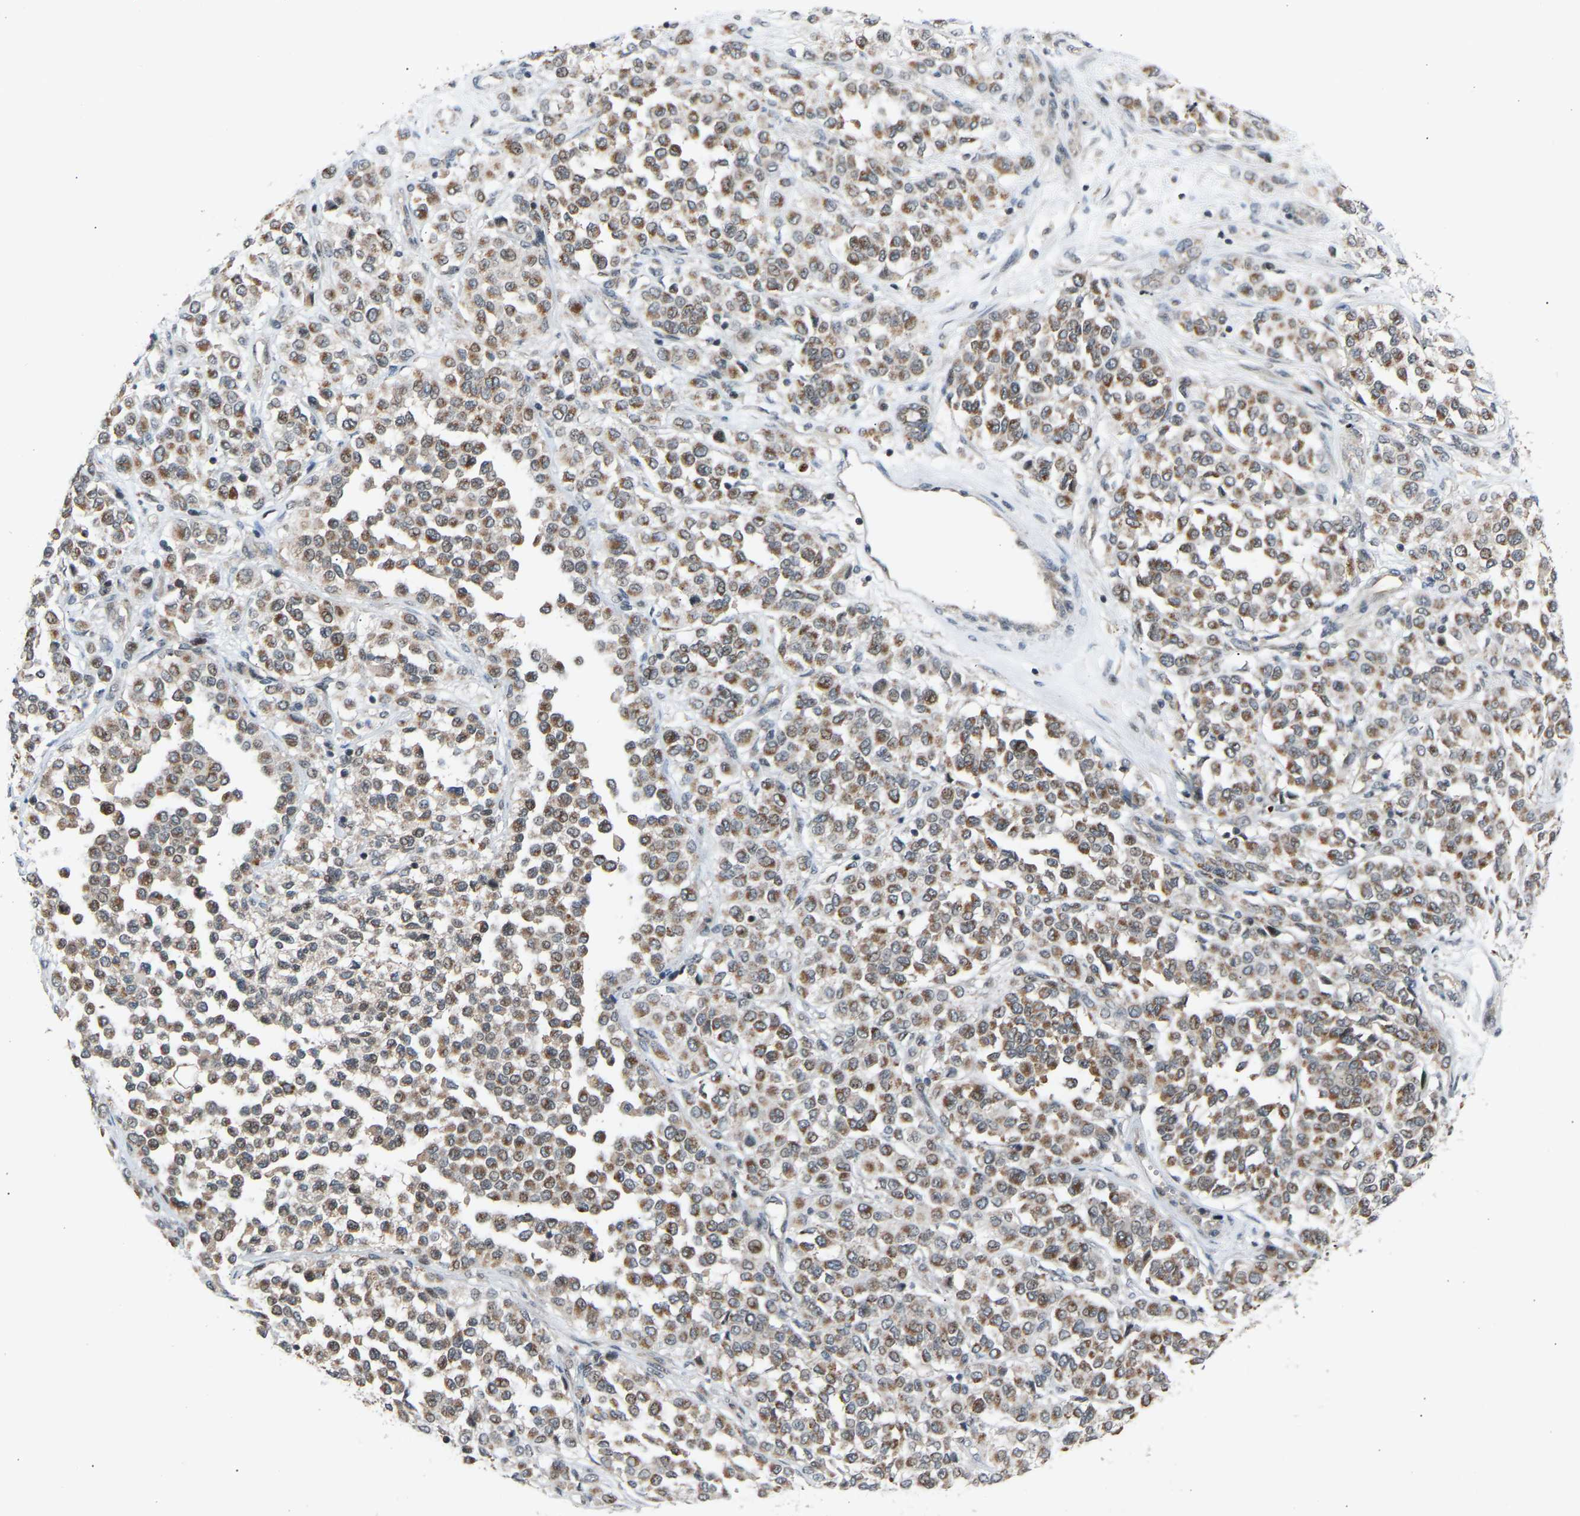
{"staining": {"intensity": "moderate", "quantity": ">75%", "location": "cytoplasmic/membranous"}, "tissue": "melanoma", "cell_type": "Tumor cells", "image_type": "cancer", "snomed": [{"axis": "morphology", "description": "Malignant melanoma, Metastatic site"}, {"axis": "topography", "description": "Pancreas"}], "caption": "Melanoma tissue reveals moderate cytoplasmic/membranous staining in approximately >75% of tumor cells", "gene": "SLIRP", "patient": {"sex": "female", "age": 30}}